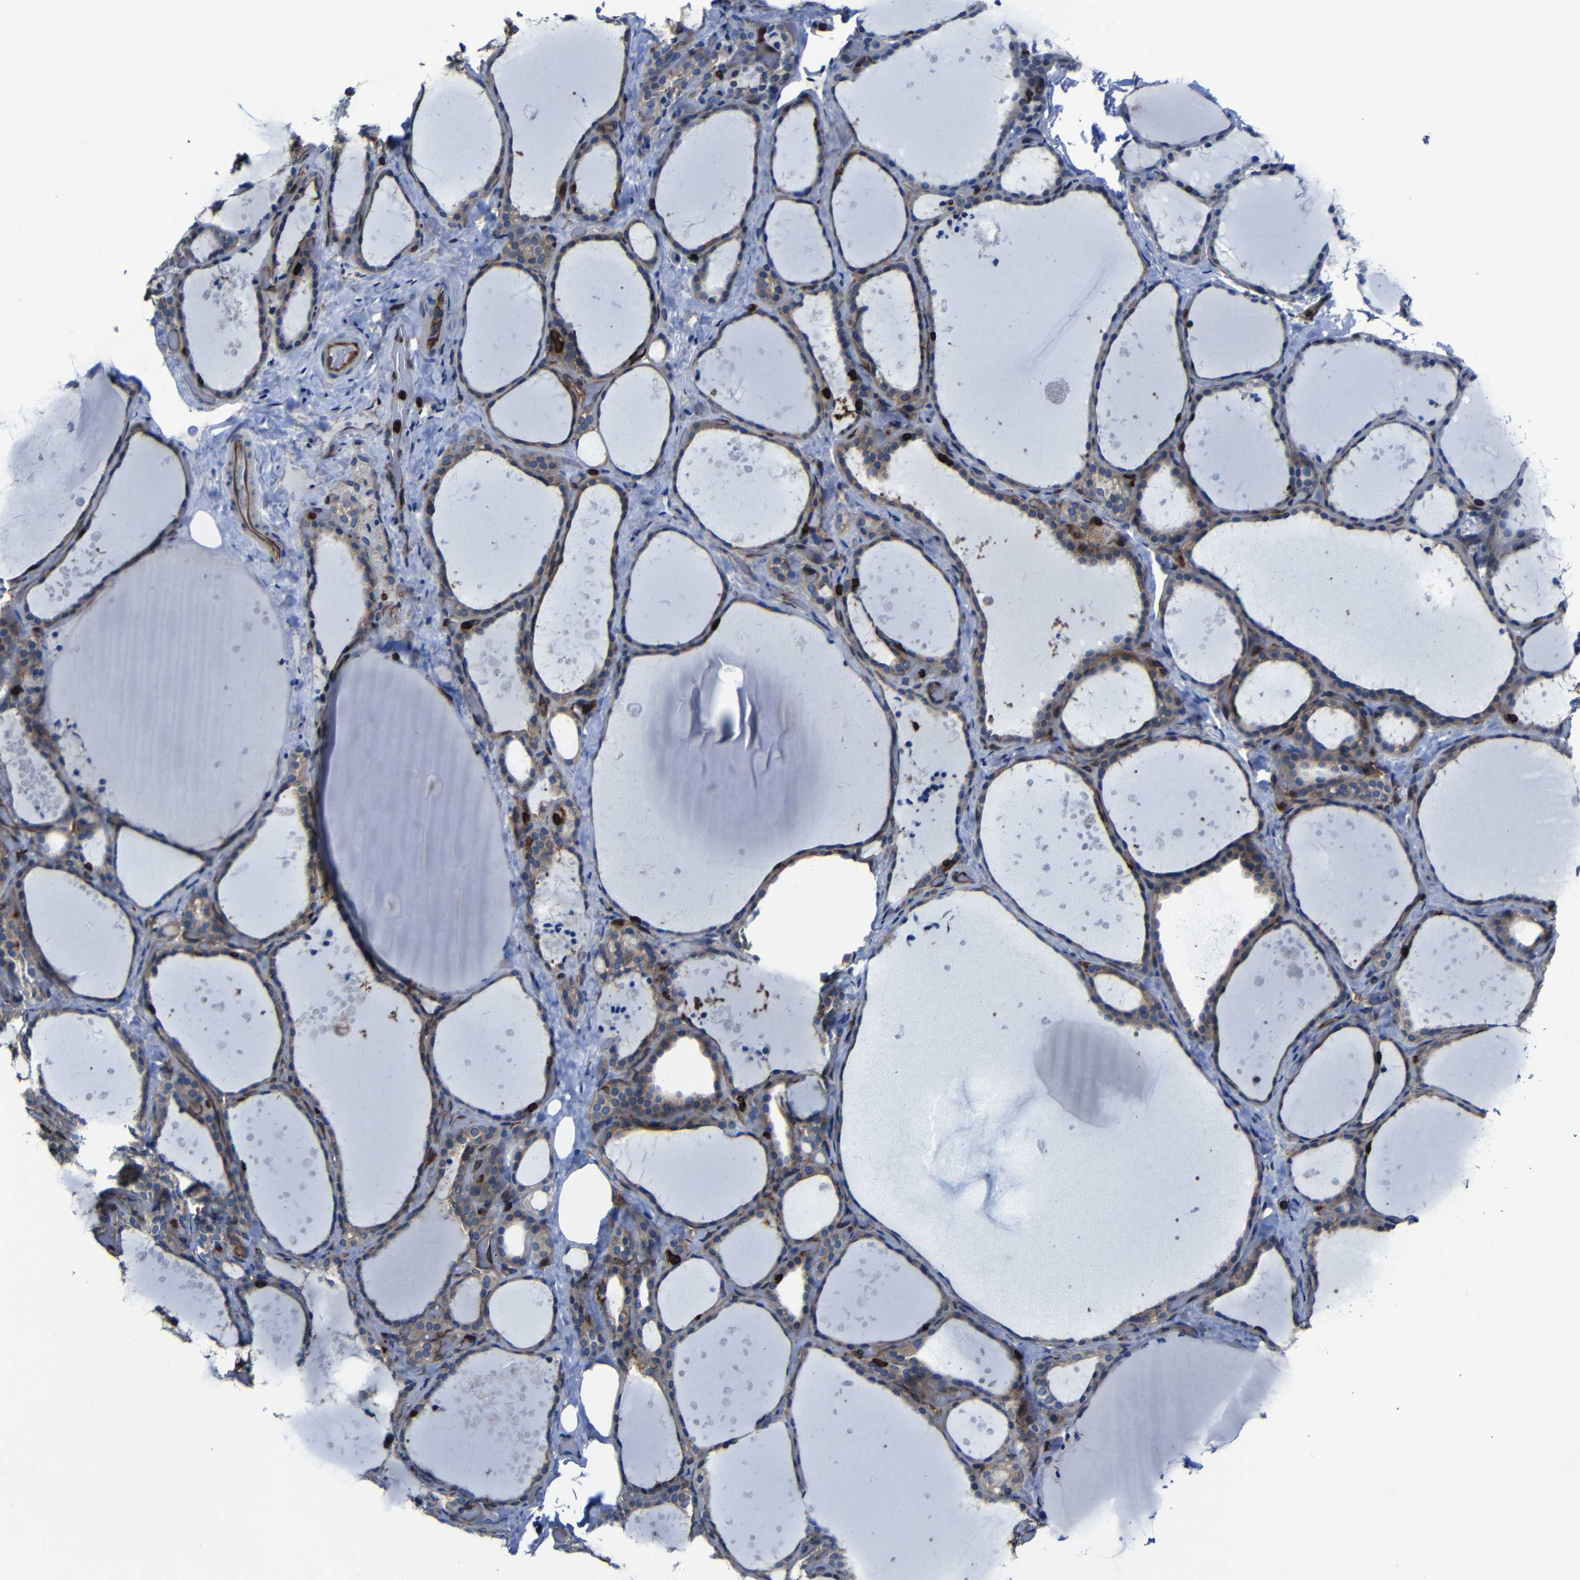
{"staining": {"intensity": "moderate", "quantity": ">75%", "location": "cytoplasmic/membranous"}, "tissue": "thyroid gland", "cell_type": "Glandular cells", "image_type": "normal", "snomed": [{"axis": "morphology", "description": "Normal tissue, NOS"}, {"axis": "topography", "description": "Thyroid gland"}], "caption": "IHC staining of unremarkable thyroid gland, which displays medium levels of moderate cytoplasmic/membranous staining in about >75% of glandular cells indicating moderate cytoplasmic/membranous protein staining. The staining was performed using DAB (3,3'-diaminobenzidine) (brown) for protein detection and nuclei were counterstained in hematoxylin (blue).", "gene": "ARHGEF1", "patient": {"sex": "female", "age": 44}}